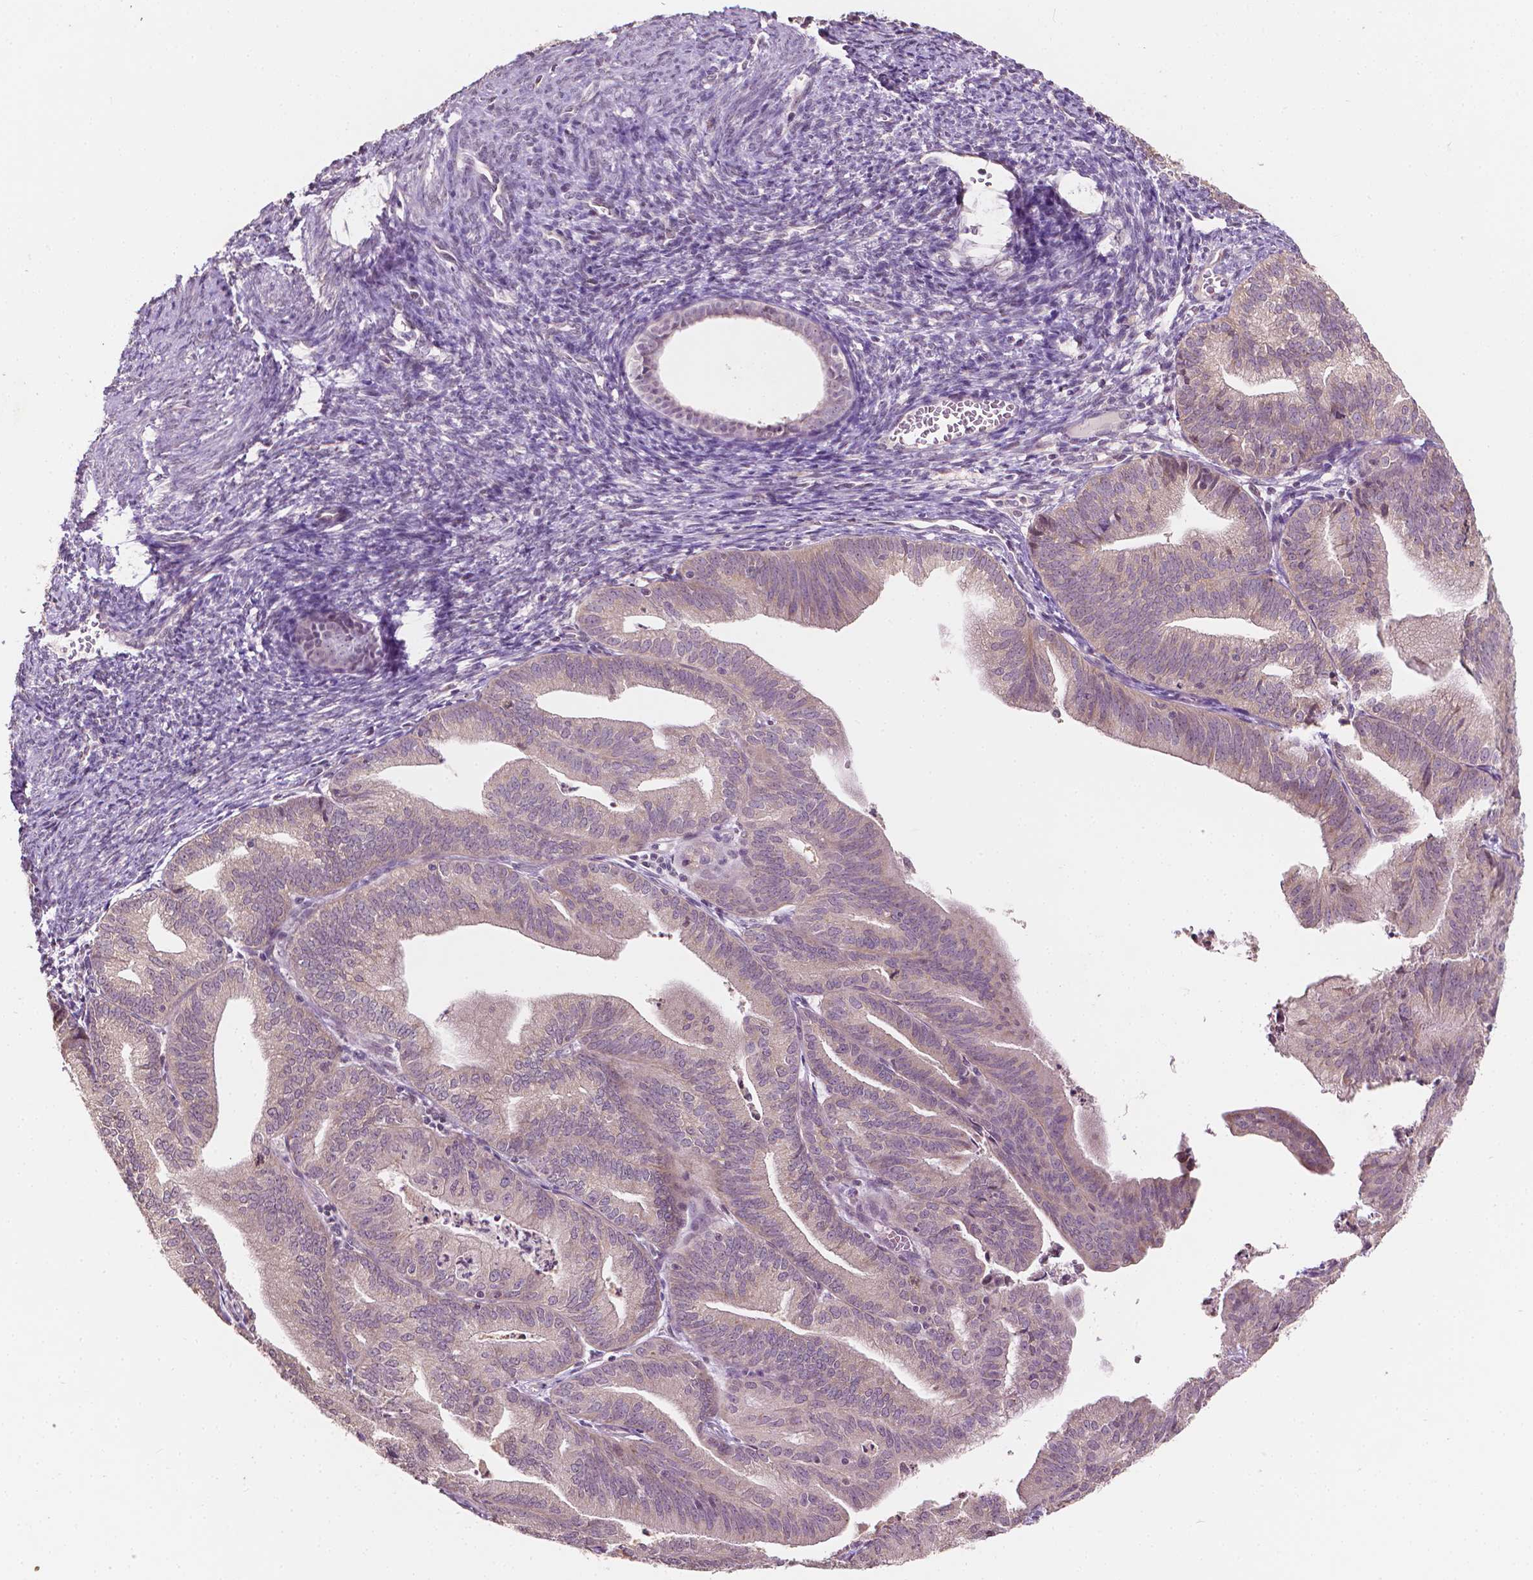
{"staining": {"intensity": "negative", "quantity": "none", "location": "none"}, "tissue": "endometrial cancer", "cell_type": "Tumor cells", "image_type": "cancer", "snomed": [{"axis": "morphology", "description": "Adenocarcinoma, NOS"}, {"axis": "topography", "description": "Endometrium"}], "caption": "Immunohistochemical staining of human endometrial cancer demonstrates no significant positivity in tumor cells. (Stains: DAB (3,3'-diaminobenzidine) immunohistochemistry (IHC) with hematoxylin counter stain, Microscopy: brightfield microscopy at high magnification).", "gene": "NOS1AP", "patient": {"sex": "female", "age": 70}}